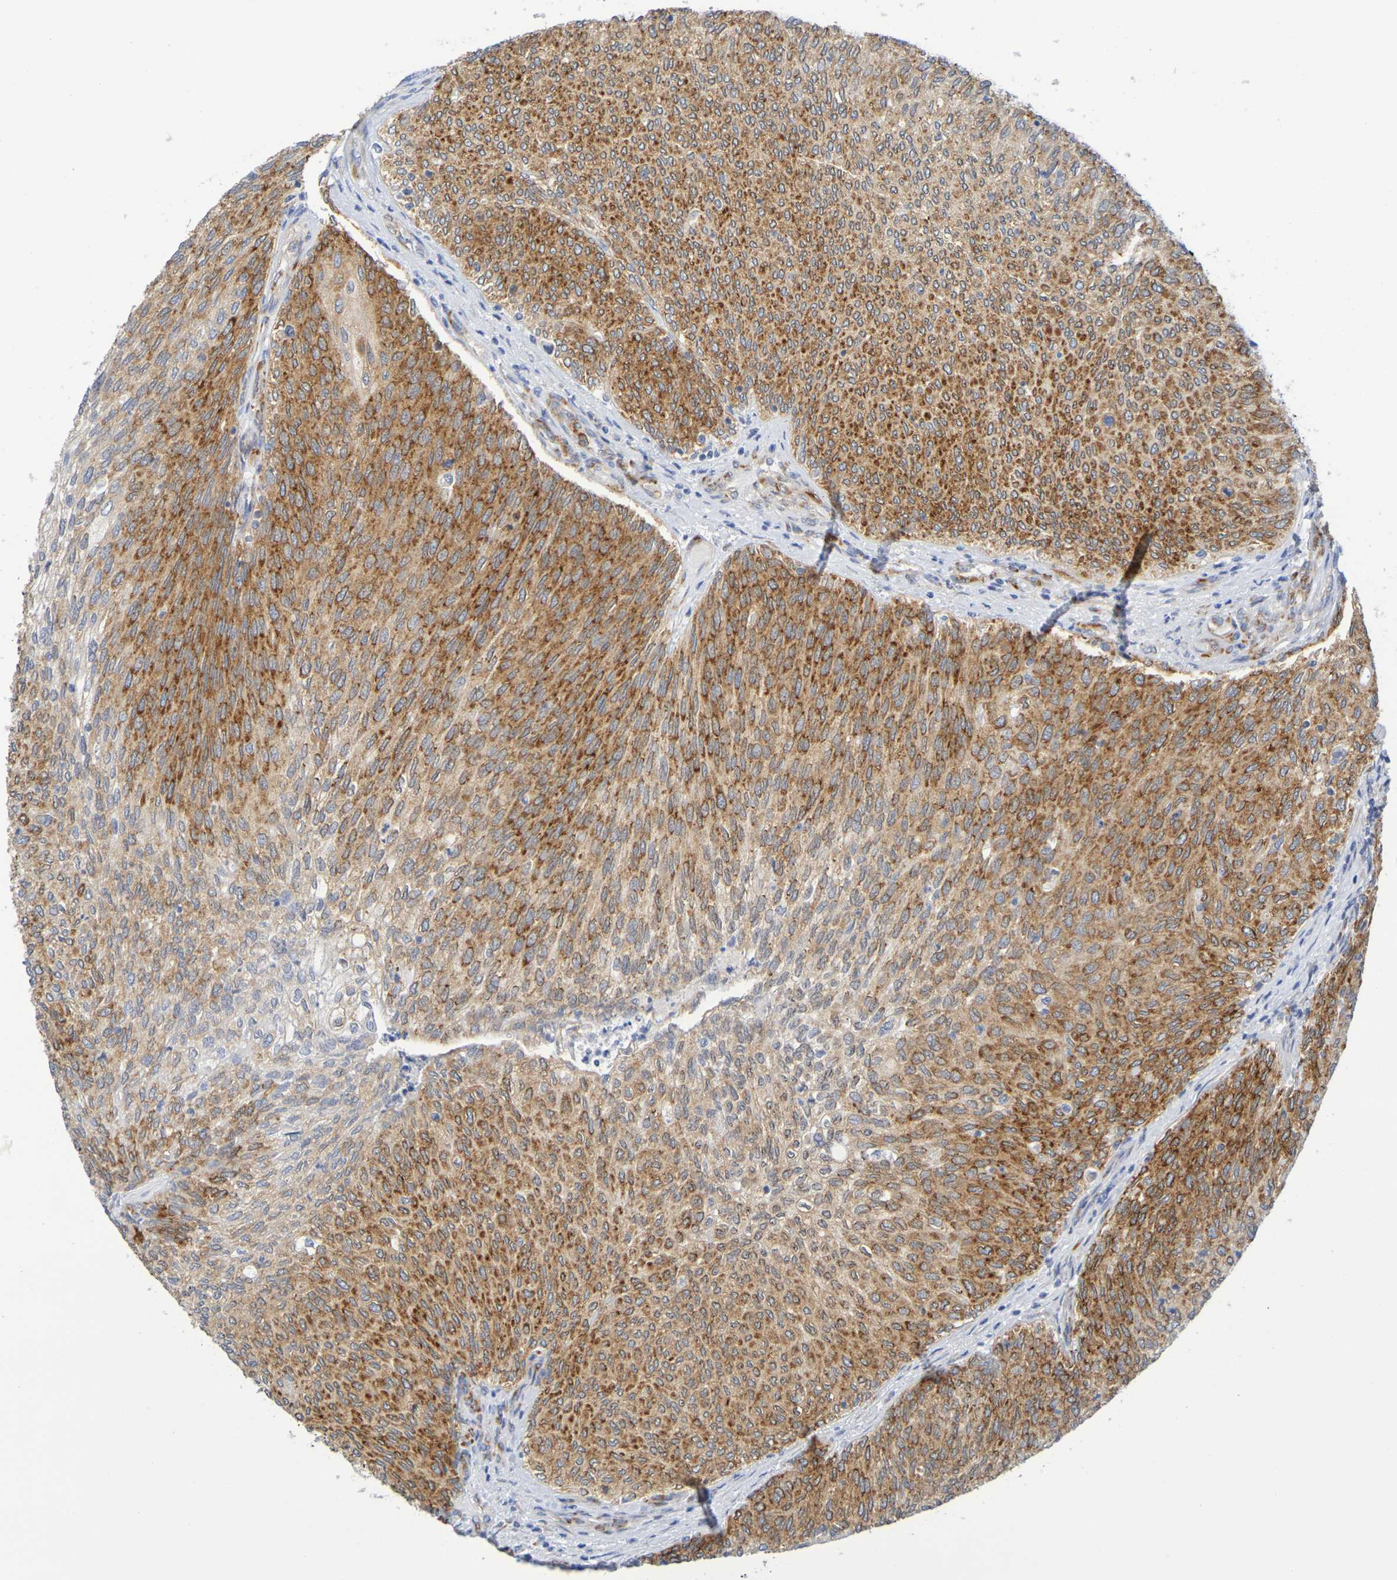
{"staining": {"intensity": "moderate", "quantity": ">75%", "location": "cytoplasmic/membranous"}, "tissue": "urothelial cancer", "cell_type": "Tumor cells", "image_type": "cancer", "snomed": [{"axis": "morphology", "description": "Urothelial carcinoma, Low grade"}, {"axis": "topography", "description": "Urinary bladder"}], "caption": "Human urothelial cancer stained with a protein marker reveals moderate staining in tumor cells.", "gene": "TMCC3", "patient": {"sex": "female", "age": 79}}